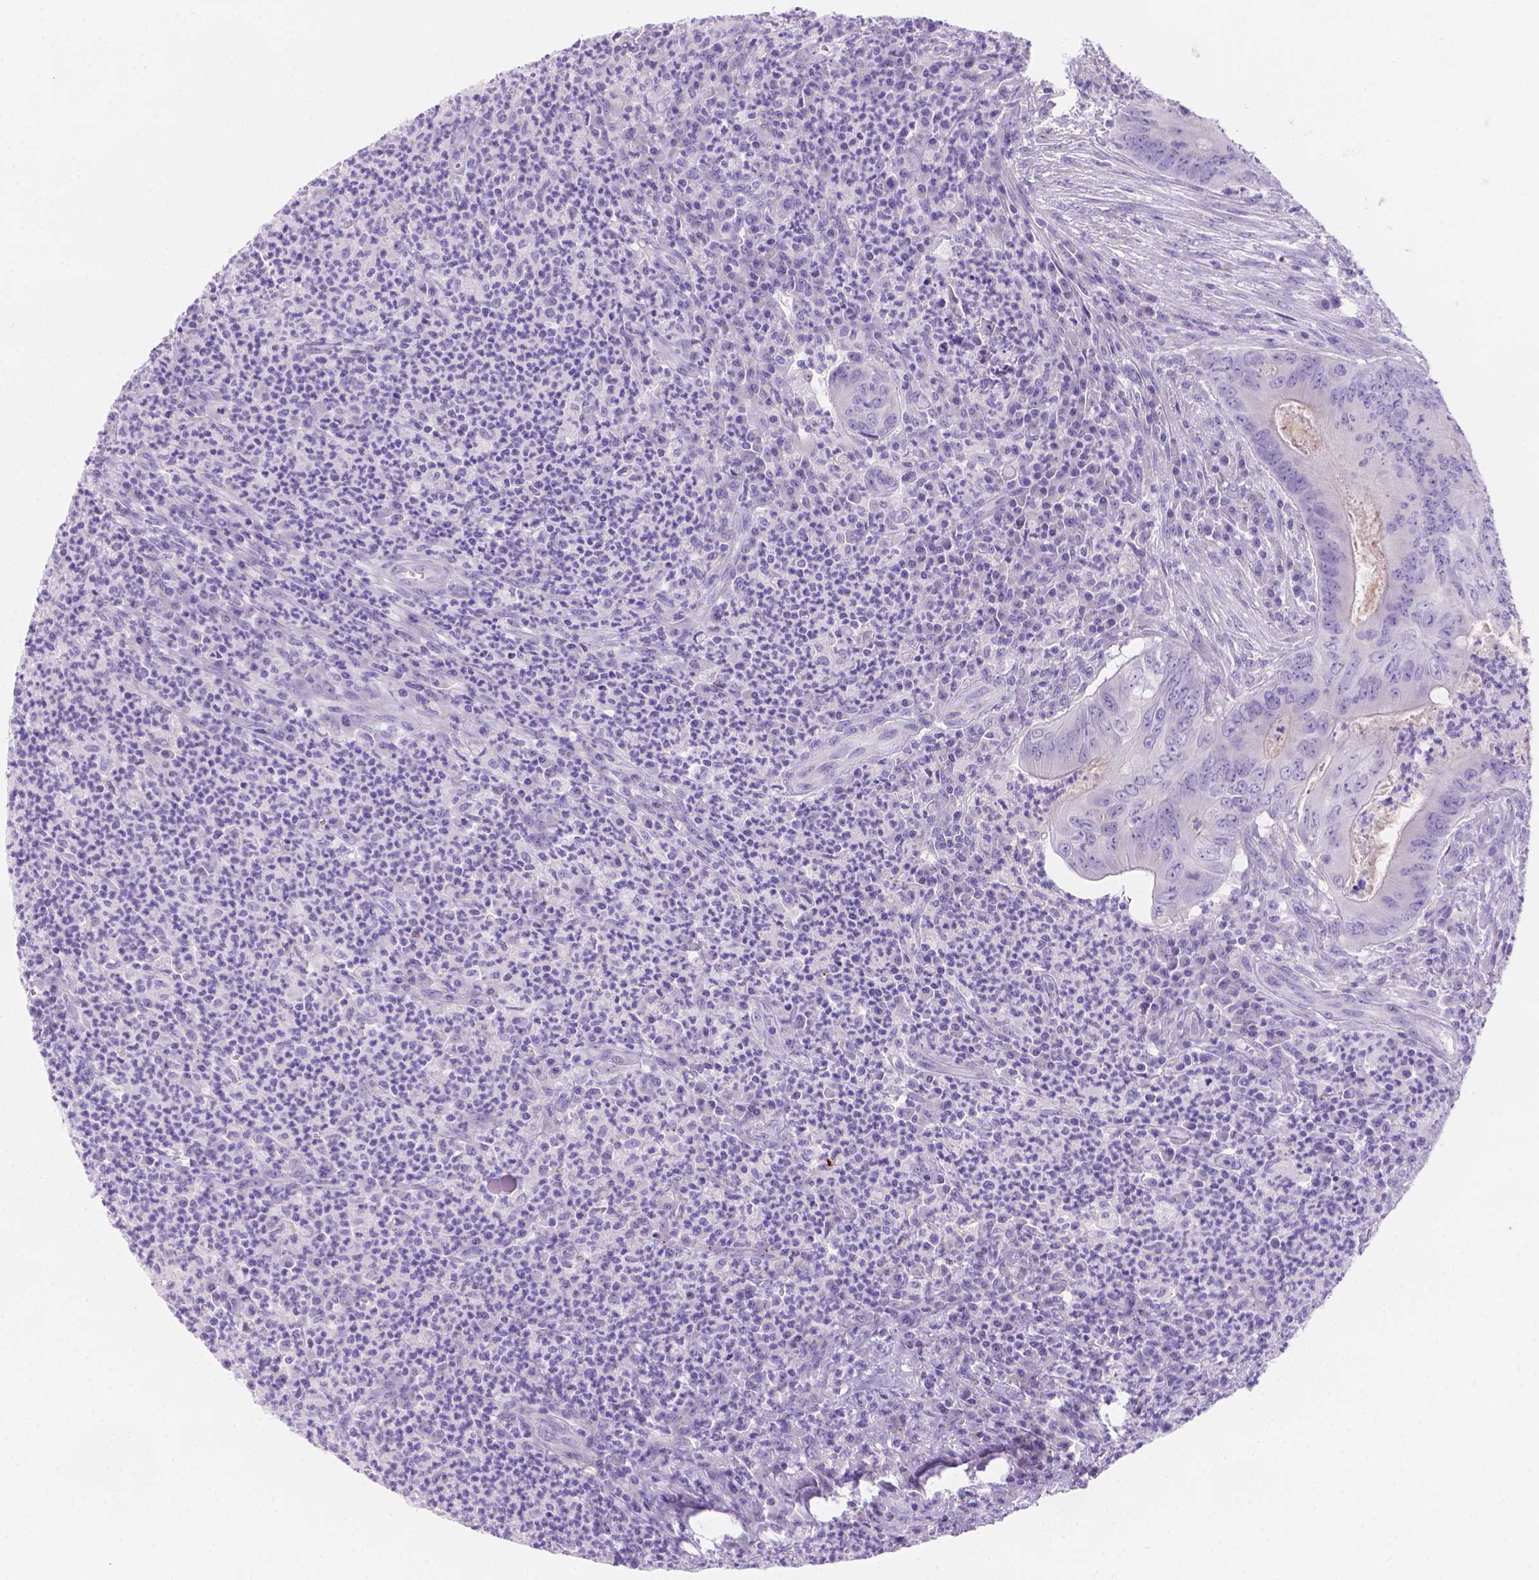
{"staining": {"intensity": "negative", "quantity": "none", "location": "none"}, "tissue": "colorectal cancer", "cell_type": "Tumor cells", "image_type": "cancer", "snomed": [{"axis": "morphology", "description": "Adenocarcinoma, NOS"}, {"axis": "topography", "description": "Colon"}], "caption": "Immunohistochemistry histopathology image of neoplastic tissue: colorectal cancer stained with DAB reveals no significant protein staining in tumor cells.", "gene": "MLN", "patient": {"sex": "female", "age": 74}}